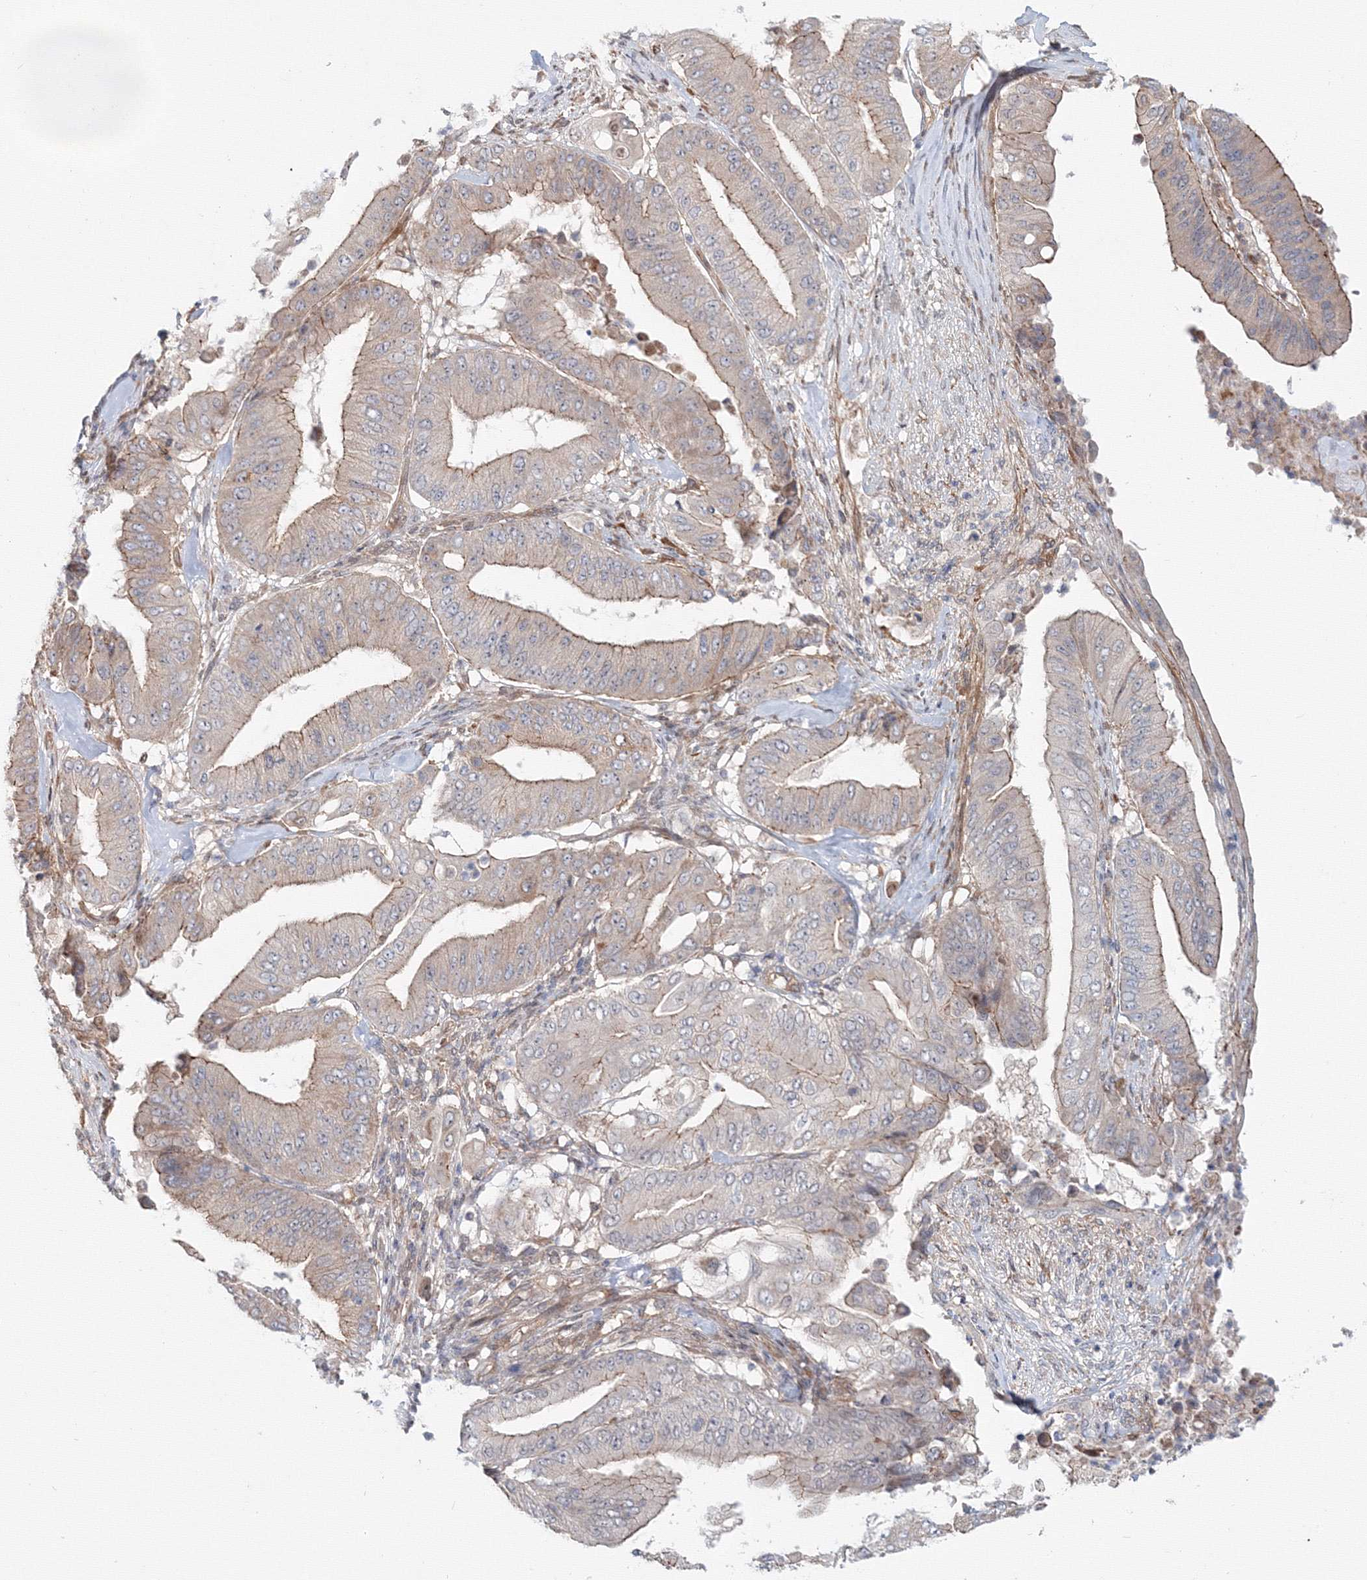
{"staining": {"intensity": "moderate", "quantity": "25%-75%", "location": "cytoplasmic/membranous"}, "tissue": "pancreatic cancer", "cell_type": "Tumor cells", "image_type": "cancer", "snomed": [{"axis": "morphology", "description": "Adenocarcinoma, NOS"}, {"axis": "topography", "description": "Pancreas"}], "caption": "Adenocarcinoma (pancreatic) was stained to show a protein in brown. There is medium levels of moderate cytoplasmic/membranous staining in approximately 25%-75% of tumor cells.", "gene": "SH3PXD2A", "patient": {"sex": "female", "age": 77}}